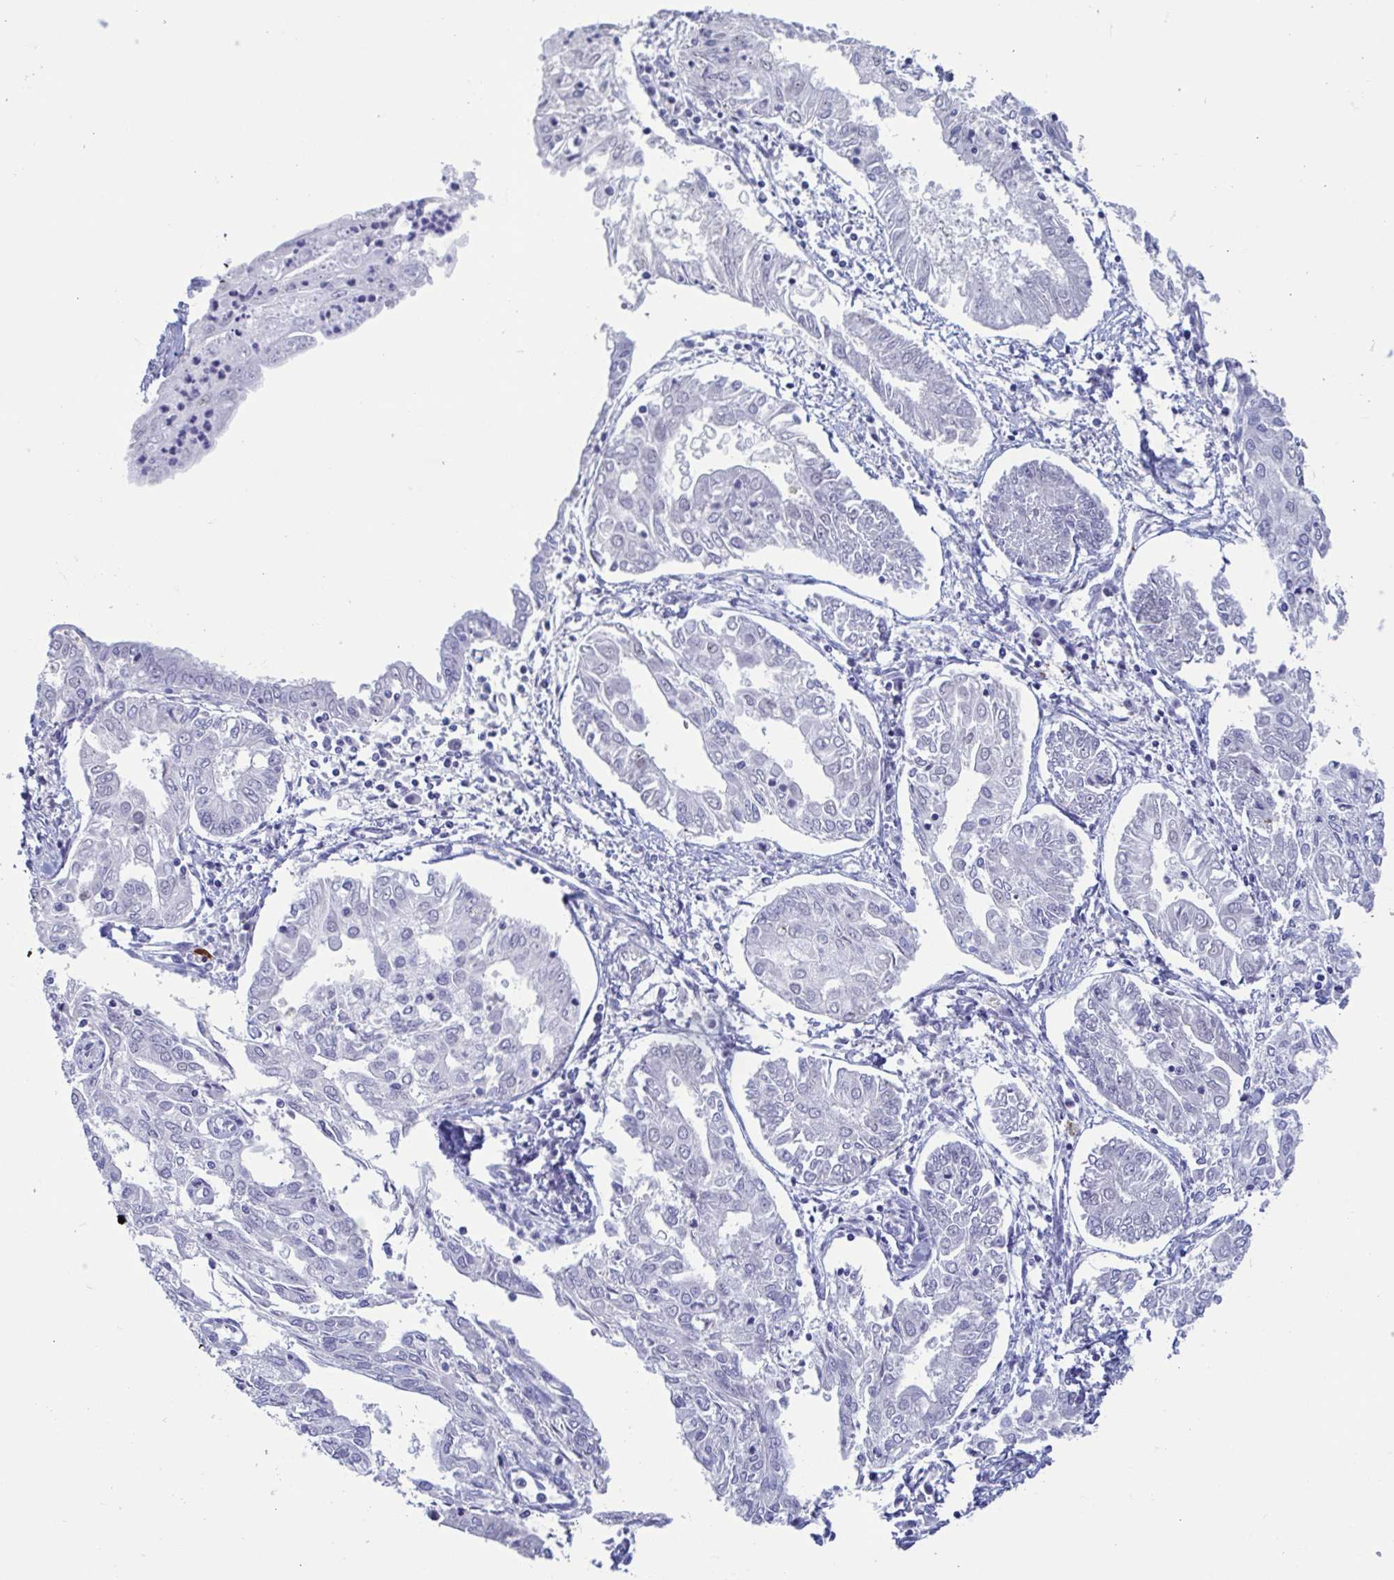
{"staining": {"intensity": "negative", "quantity": "none", "location": "none"}, "tissue": "endometrial cancer", "cell_type": "Tumor cells", "image_type": "cancer", "snomed": [{"axis": "morphology", "description": "Adenocarcinoma, NOS"}, {"axis": "topography", "description": "Endometrium"}], "caption": "This image is of endometrial cancer stained with IHC to label a protein in brown with the nuclei are counter-stained blue. There is no staining in tumor cells.", "gene": "PERM1", "patient": {"sex": "female", "age": 68}}